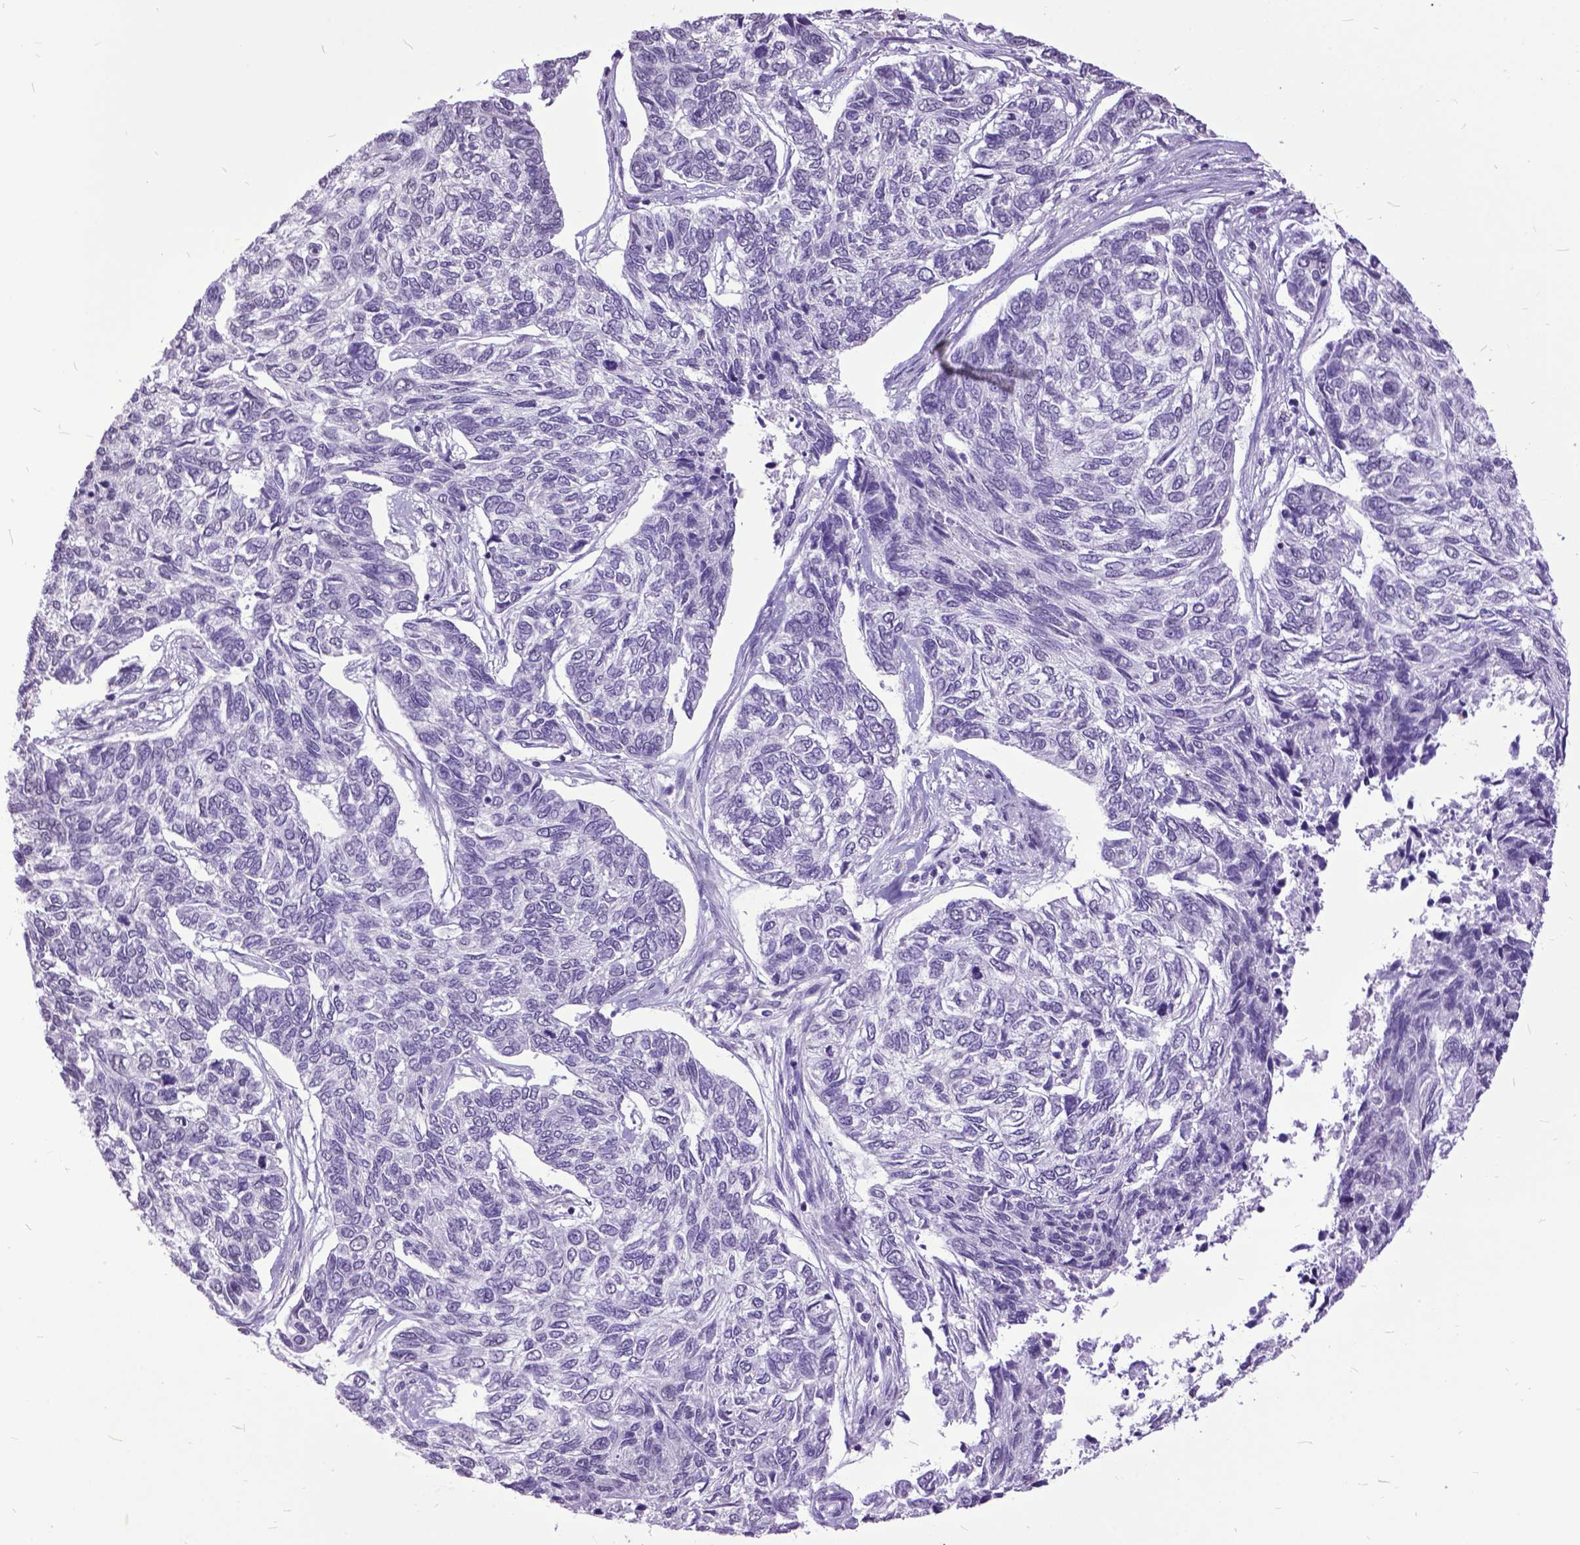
{"staining": {"intensity": "negative", "quantity": "none", "location": "none"}, "tissue": "skin cancer", "cell_type": "Tumor cells", "image_type": "cancer", "snomed": [{"axis": "morphology", "description": "Basal cell carcinoma"}, {"axis": "topography", "description": "Skin"}], "caption": "Immunohistochemistry (IHC) image of neoplastic tissue: skin basal cell carcinoma stained with DAB (3,3'-diaminobenzidine) shows no significant protein positivity in tumor cells.", "gene": "MARCHF10", "patient": {"sex": "female", "age": 65}}